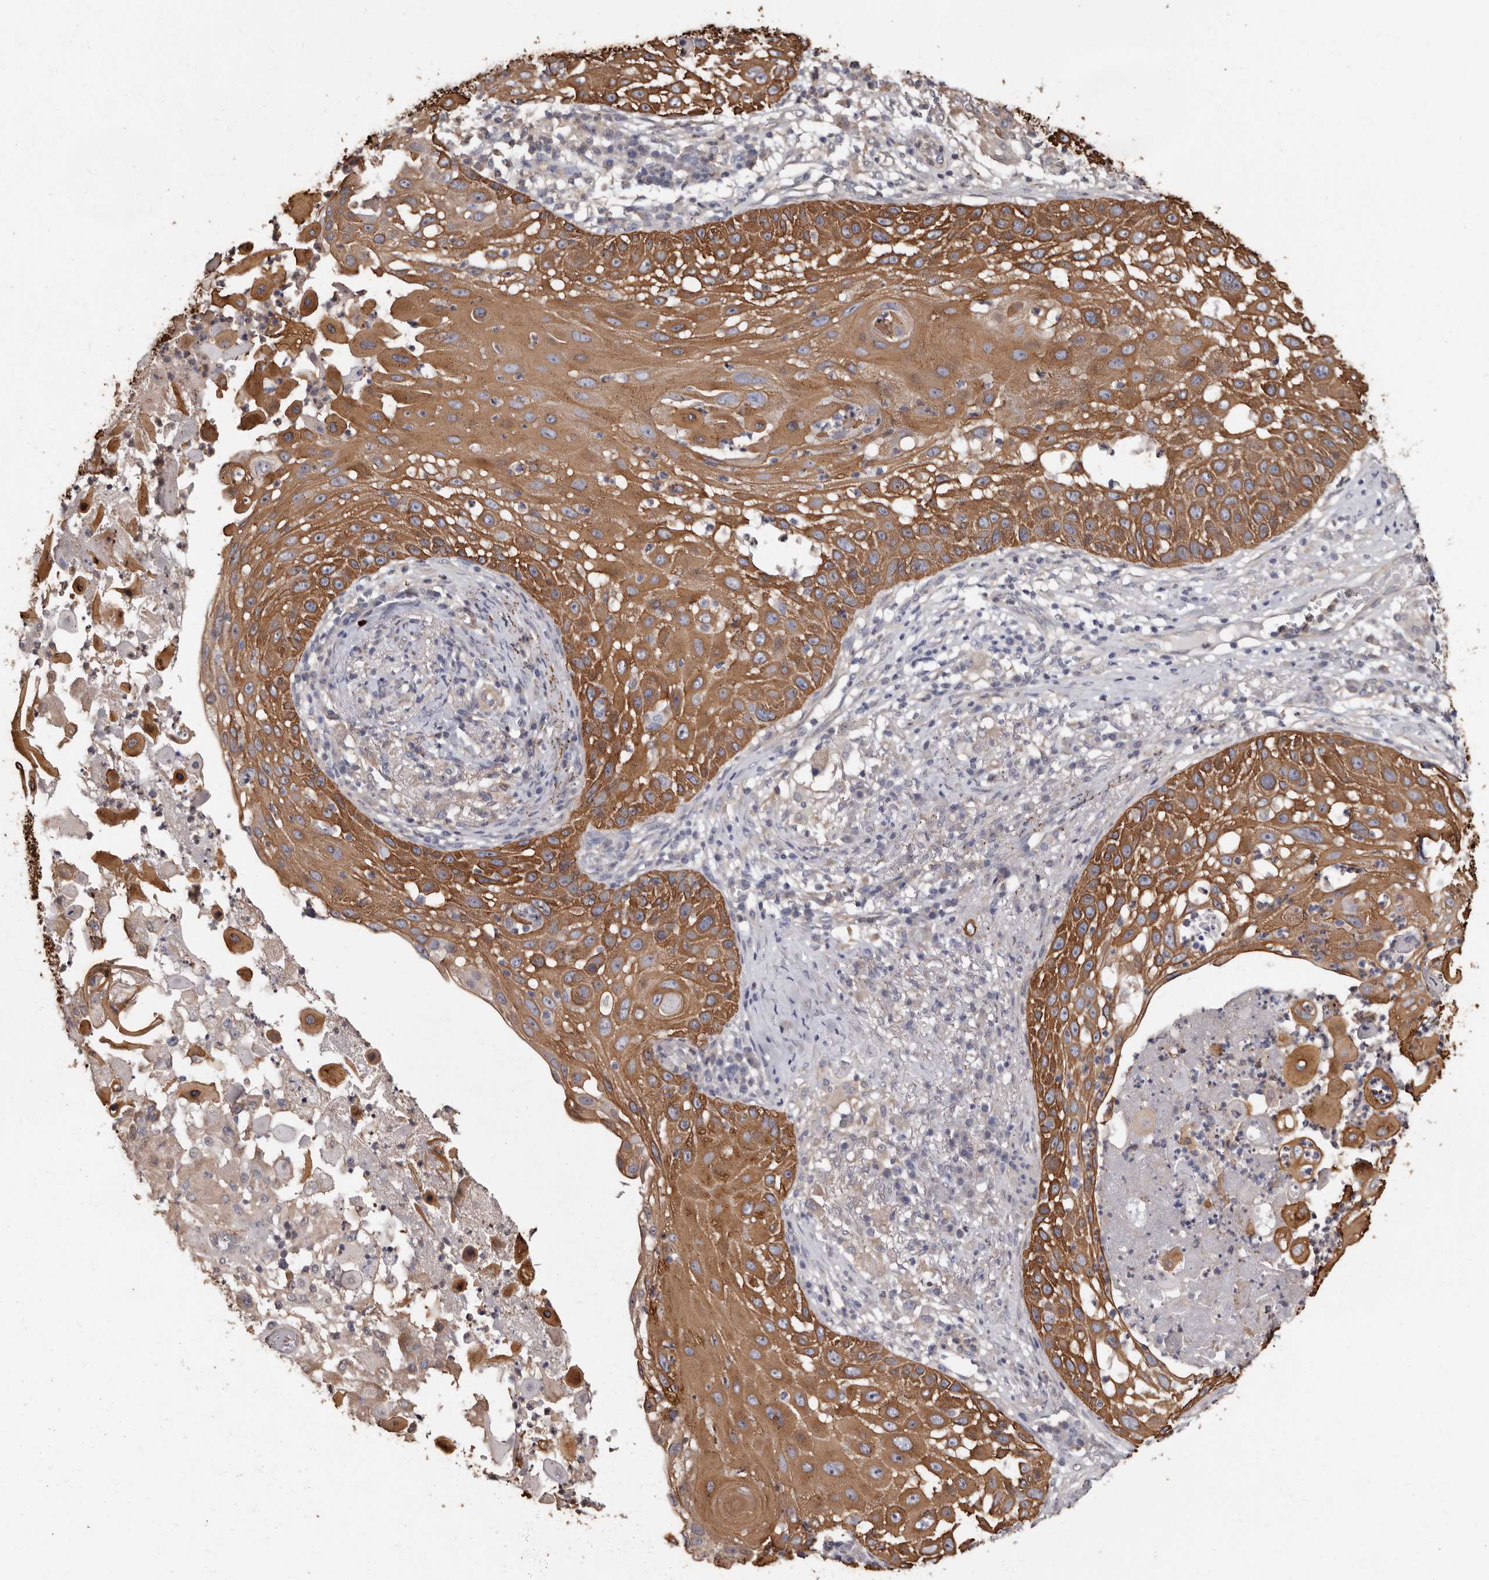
{"staining": {"intensity": "moderate", "quantity": ">75%", "location": "cytoplasmic/membranous"}, "tissue": "skin cancer", "cell_type": "Tumor cells", "image_type": "cancer", "snomed": [{"axis": "morphology", "description": "Squamous cell carcinoma, NOS"}, {"axis": "topography", "description": "Skin"}], "caption": "Skin cancer (squamous cell carcinoma) was stained to show a protein in brown. There is medium levels of moderate cytoplasmic/membranous staining in approximately >75% of tumor cells. (Stains: DAB (3,3'-diaminobenzidine) in brown, nuclei in blue, Microscopy: brightfield microscopy at high magnification).", "gene": "MRPL18", "patient": {"sex": "female", "age": 44}}